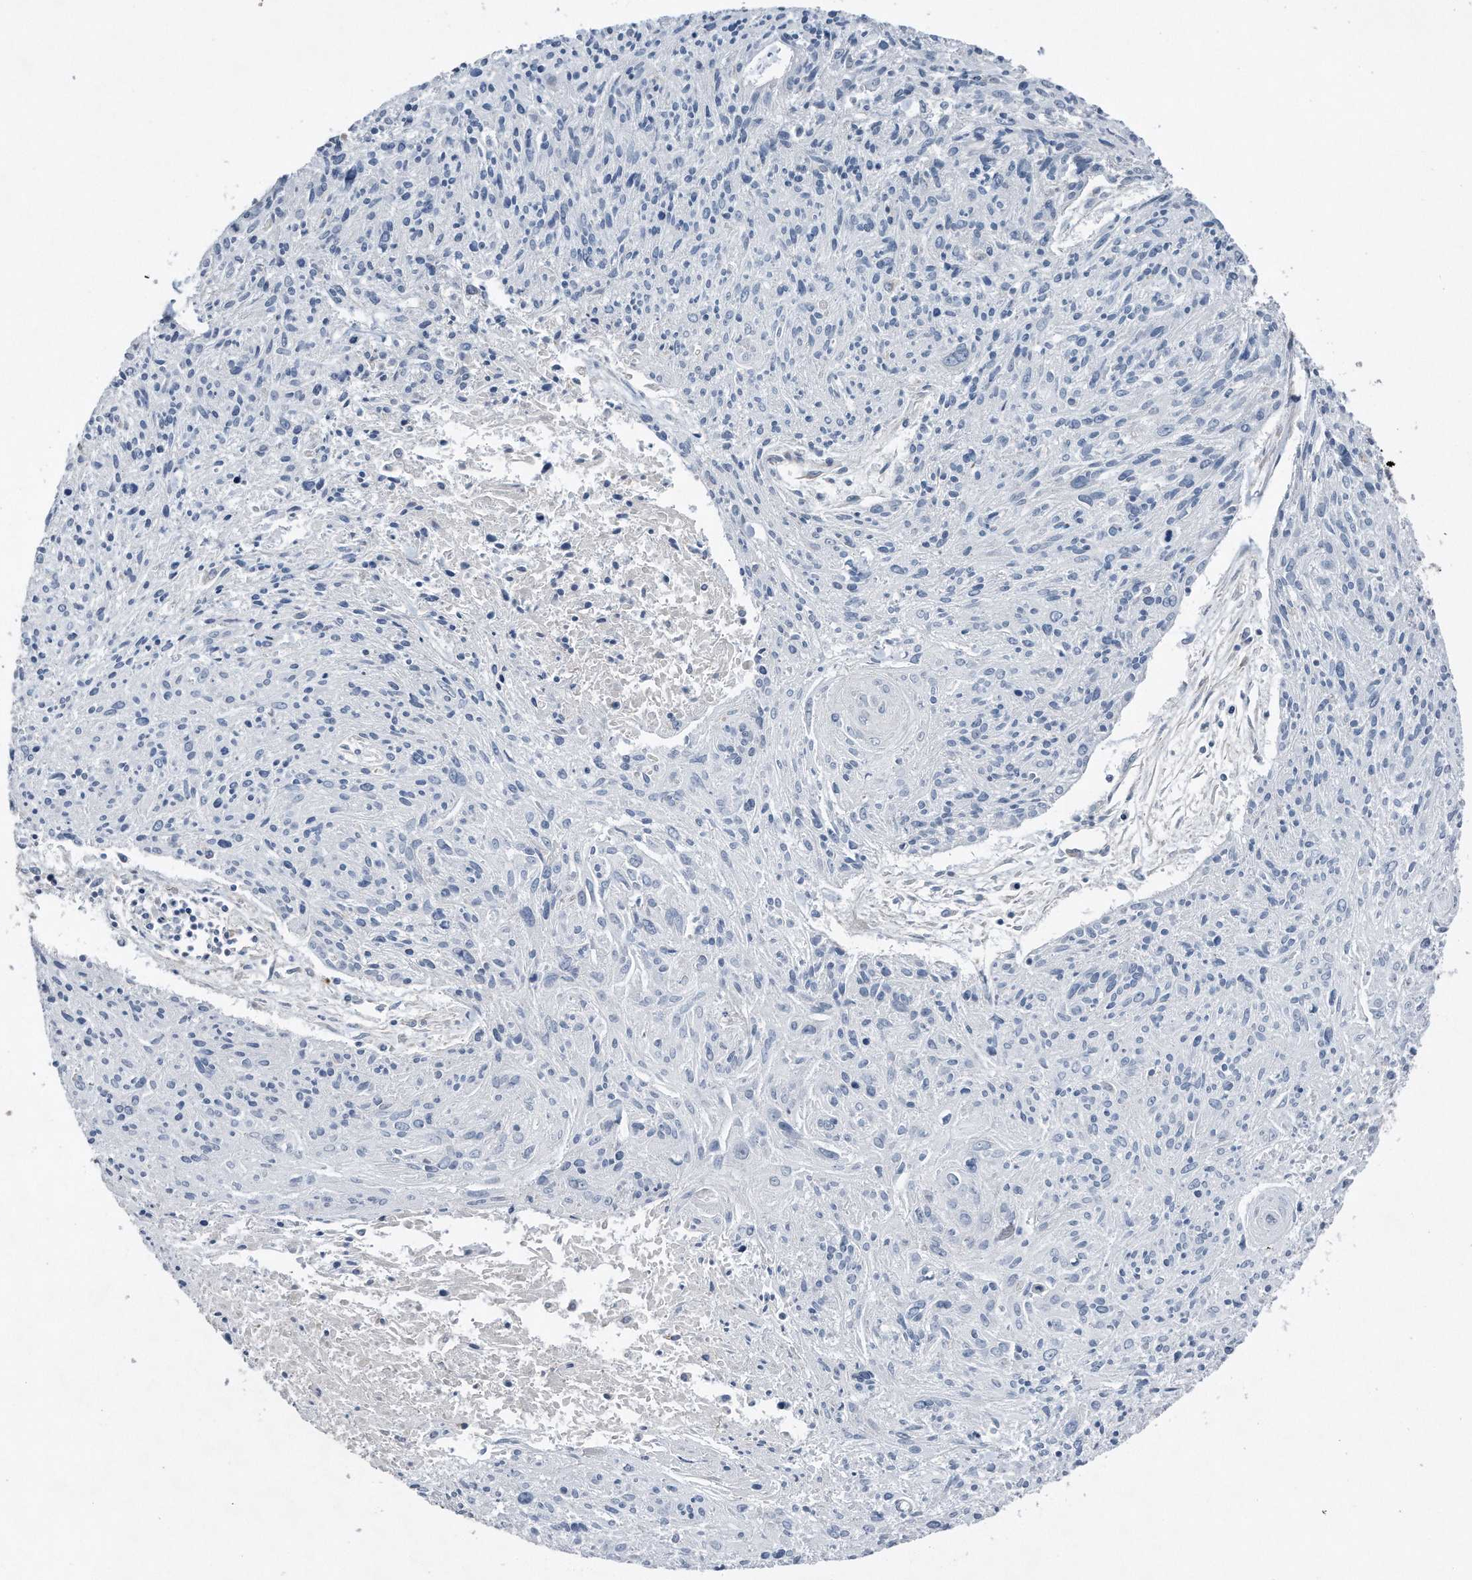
{"staining": {"intensity": "negative", "quantity": "none", "location": "none"}, "tissue": "cervical cancer", "cell_type": "Tumor cells", "image_type": "cancer", "snomed": [{"axis": "morphology", "description": "Squamous cell carcinoma, NOS"}, {"axis": "topography", "description": "Cervix"}], "caption": "Immunohistochemical staining of human squamous cell carcinoma (cervical) reveals no significant staining in tumor cells.", "gene": "ZNF772", "patient": {"sex": "female", "age": 51}}